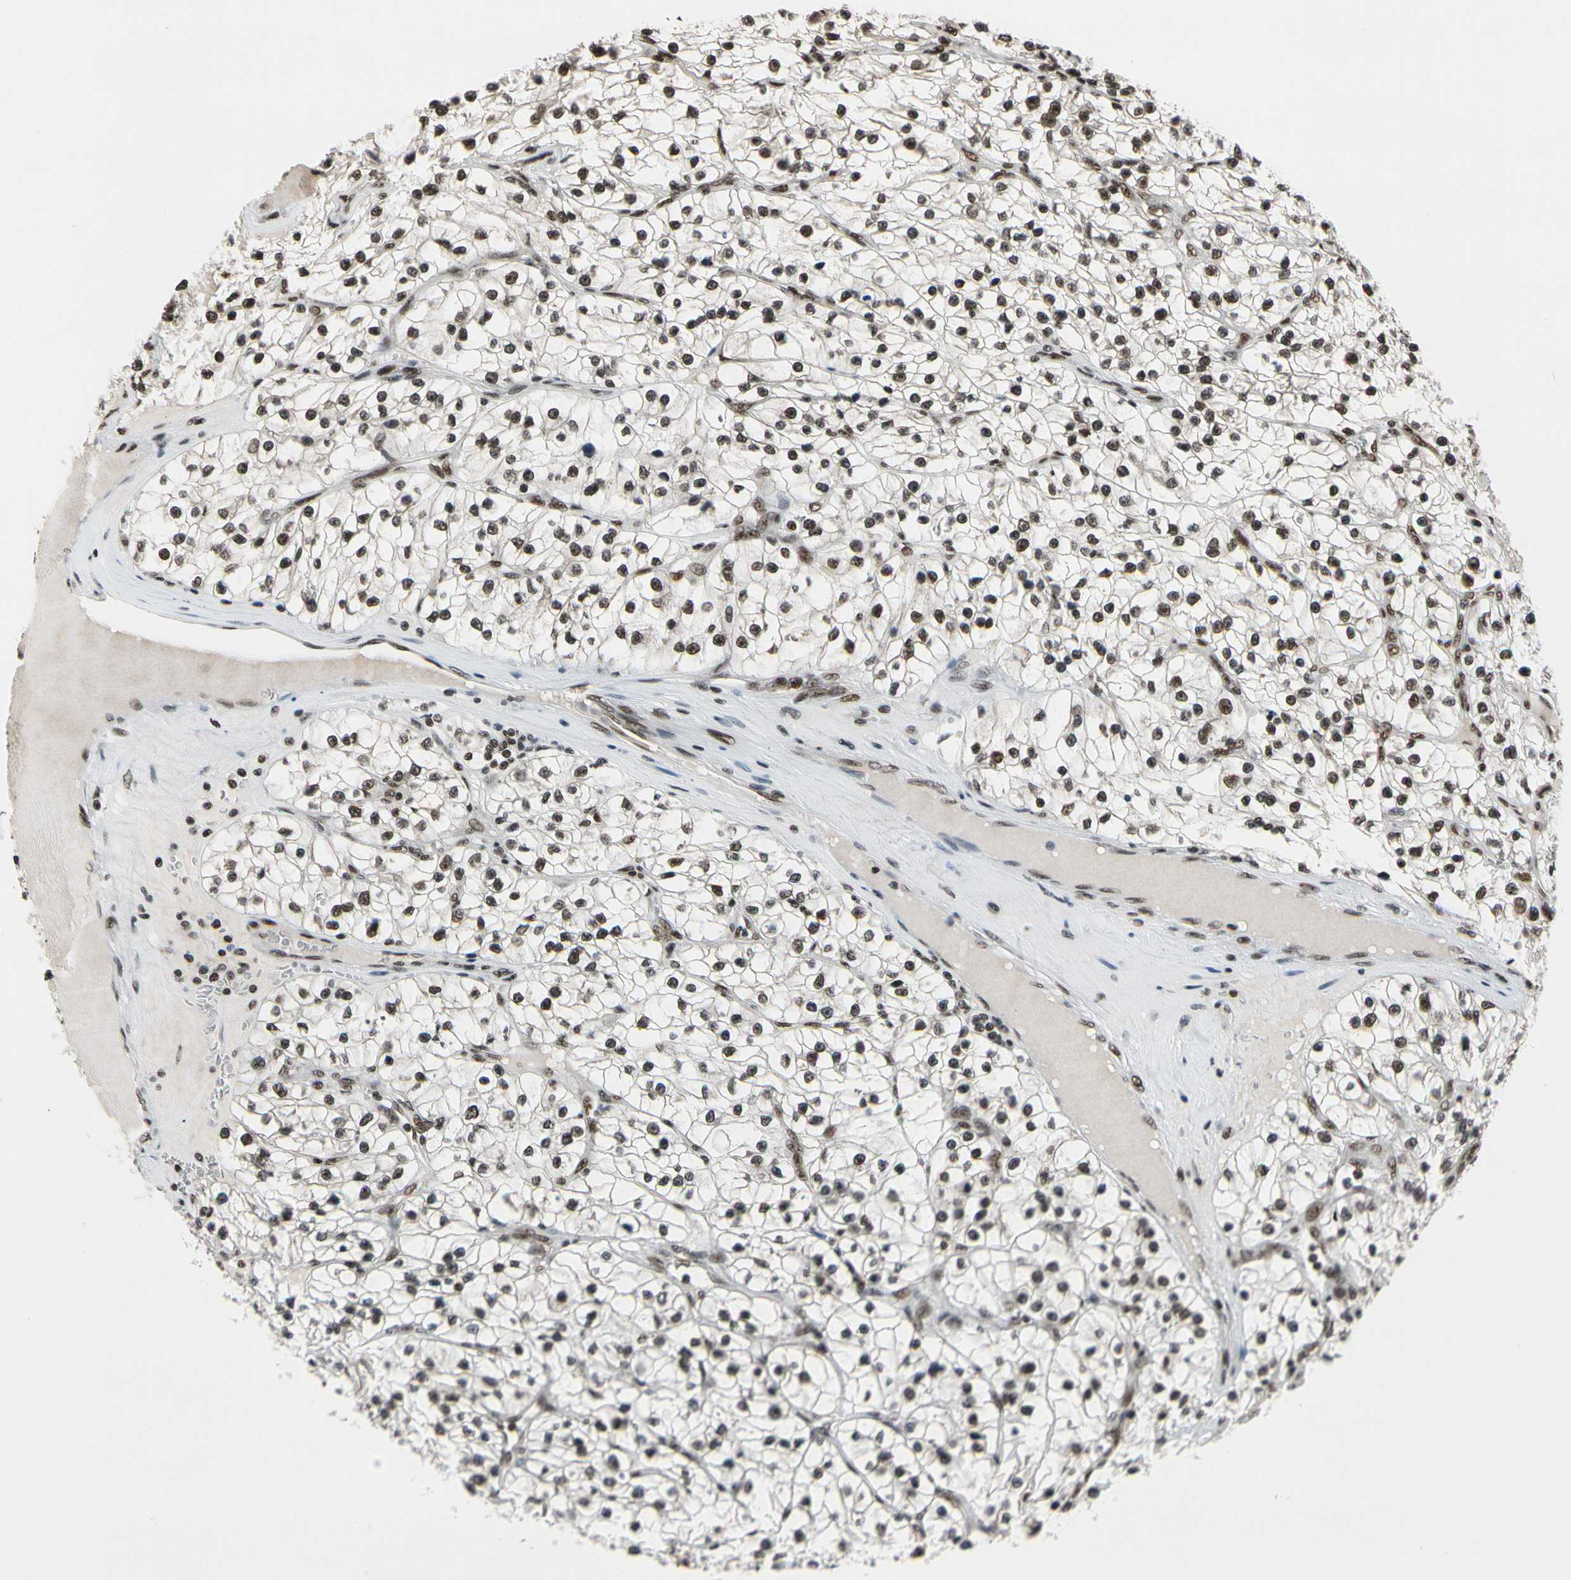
{"staining": {"intensity": "strong", "quantity": "25%-75%", "location": "nuclear"}, "tissue": "renal cancer", "cell_type": "Tumor cells", "image_type": "cancer", "snomed": [{"axis": "morphology", "description": "Adenocarcinoma, NOS"}, {"axis": "topography", "description": "Kidney"}], "caption": "Renal cancer stained with a brown dye reveals strong nuclear positive staining in approximately 25%-75% of tumor cells.", "gene": "RECQL", "patient": {"sex": "female", "age": 57}}